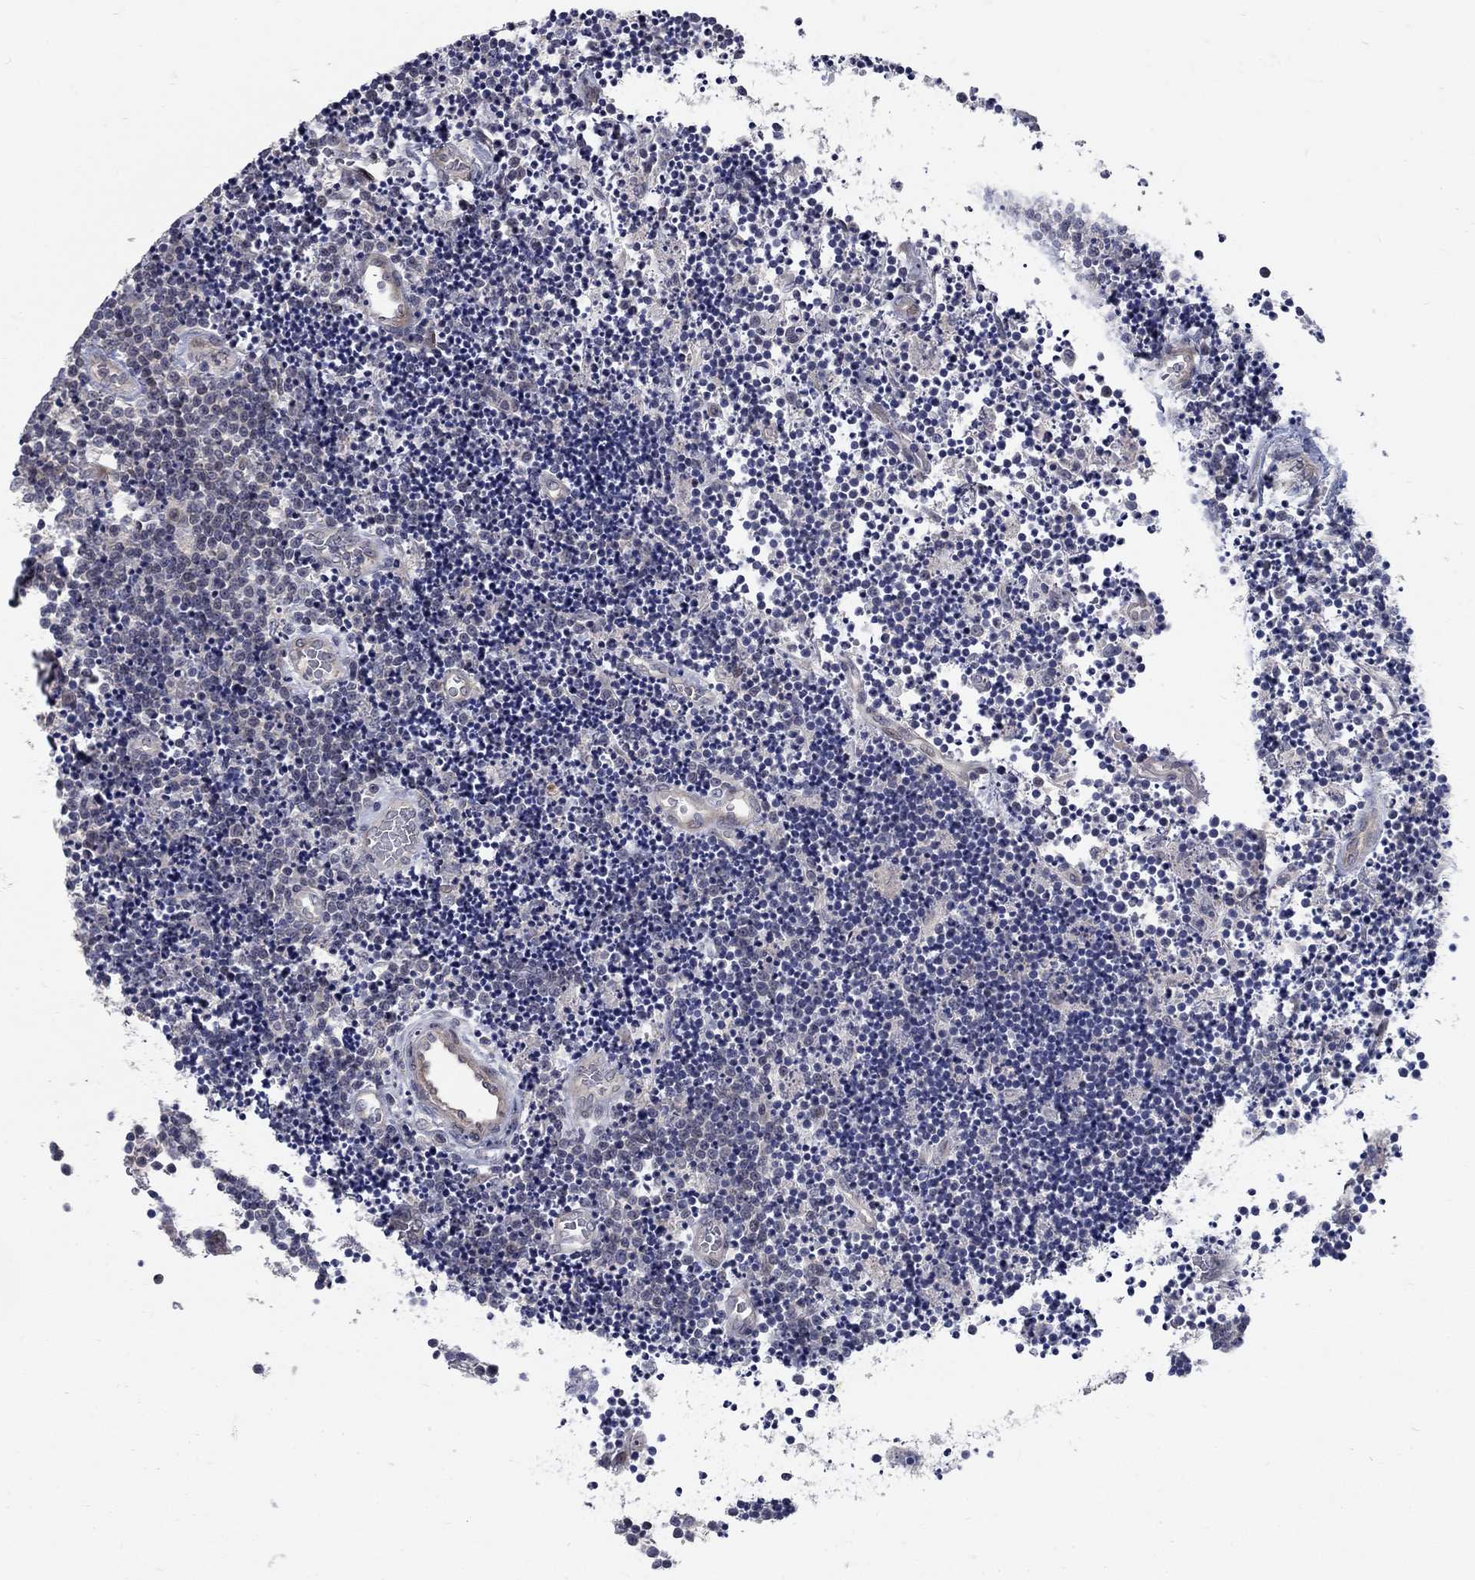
{"staining": {"intensity": "negative", "quantity": "none", "location": "none"}, "tissue": "lymphoma", "cell_type": "Tumor cells", "image_type": "cancer", "snomed": [{"axis": "morphology", "description": "Malignant lymphoma, non-Hodgkin's type, Low grade"}, {"axis": "topography", "description": "Brain"}], "caption": "High power microscopy photomicrograph of an immunohistochemistry (IHC) photomicrograph of low-grade malignant lymphoma, non-Hodgkin's type, revealing no significant positivity in tumor cells.", "gene": "FAM3B", "patient": {"sex": "female", "age": 66}}